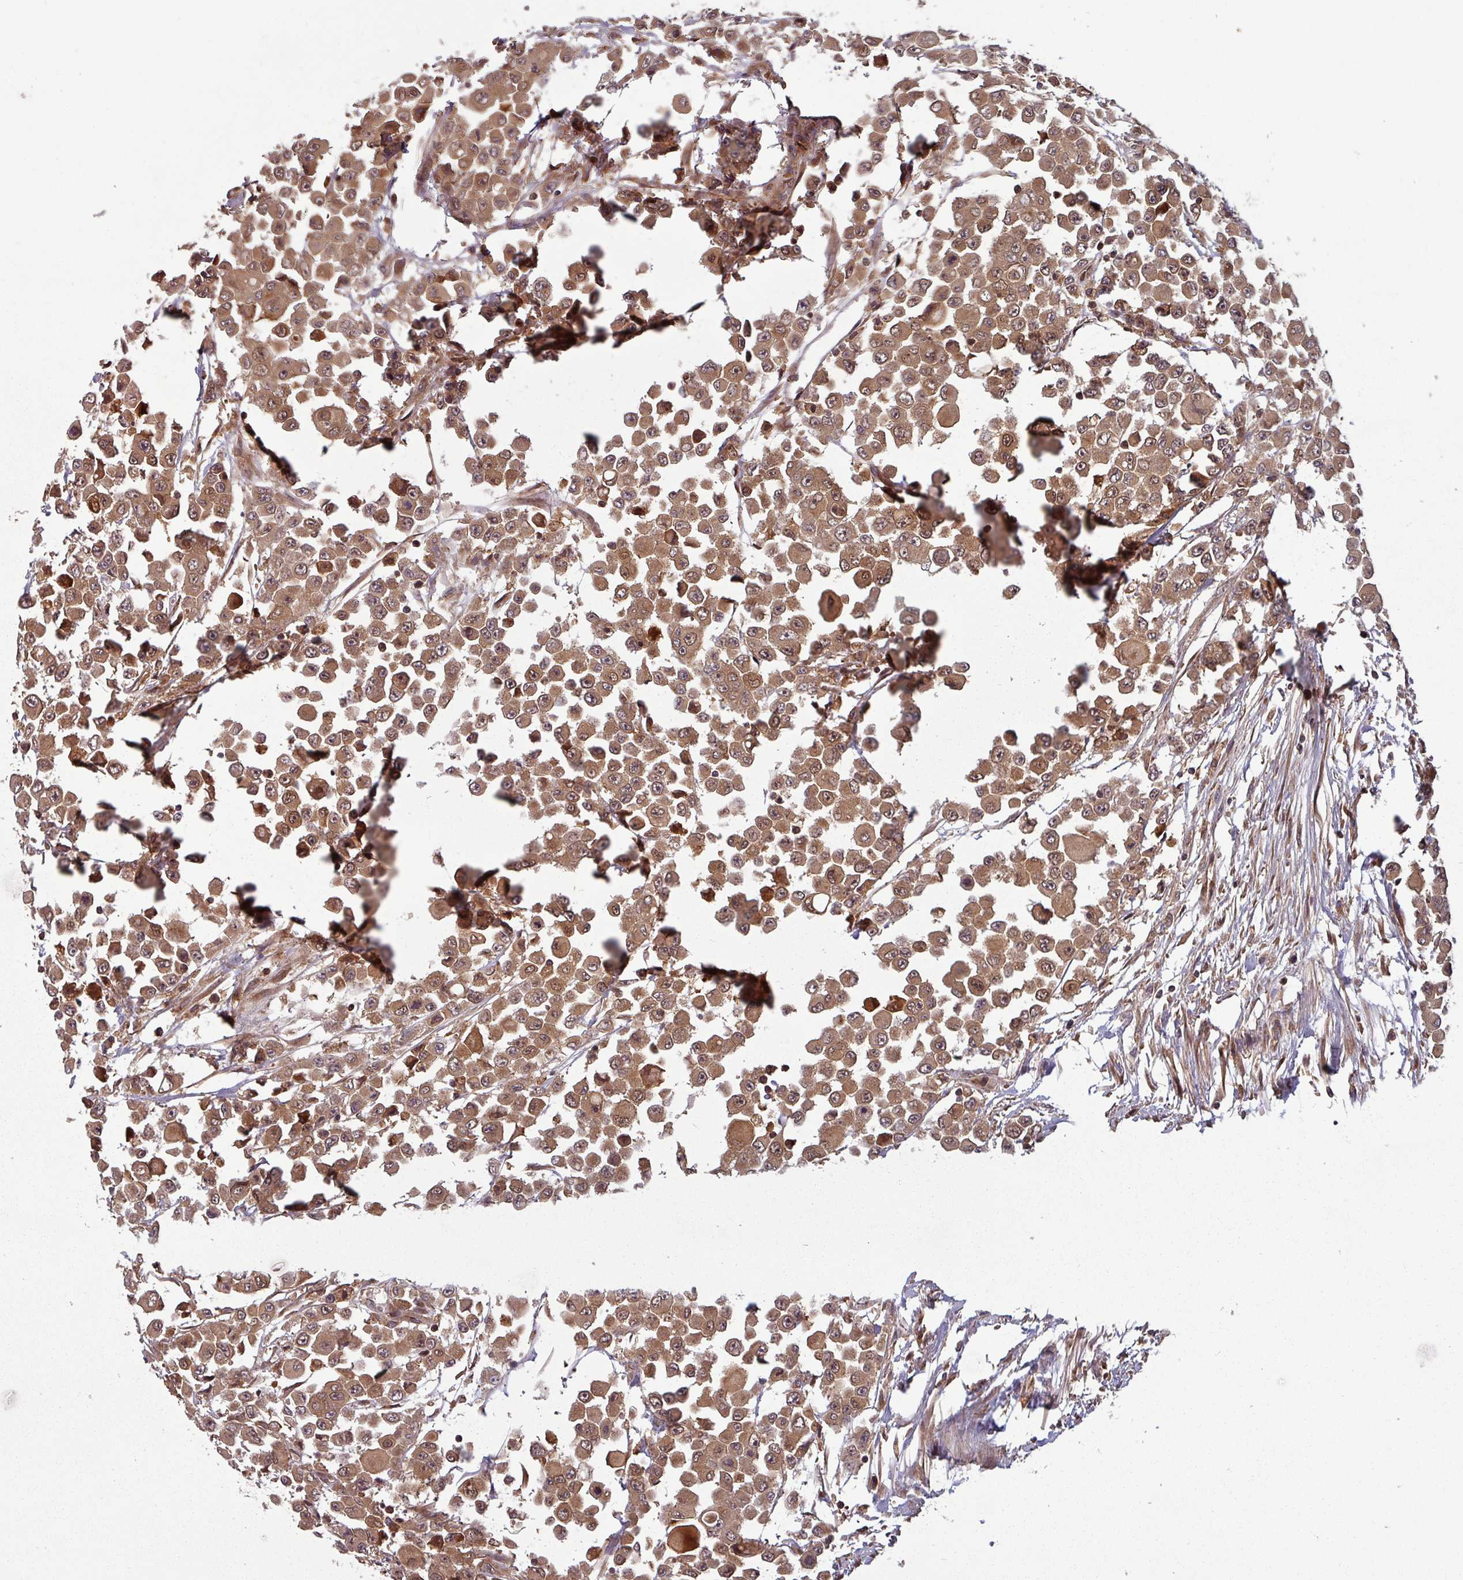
{"staining": {"intensity": "moderate", "quantity": ">75%", "location": "cytoplasmic/membranous,nuclear"}, "tissue": "colorectal cancer", "cell_type": "Tumor cells", "image_type": "cancer", "snomed": [{"axis": "morphology", "description": "Adenocarcinoma, NOS"}, {"axis": "topography", "description": "Colon"}], "caption": "This photomicrograph reveals colorectal cancer stained with immunohistochemistry to label a protein in brown. The cytoplasmic/membranous and nuclear of tumor cells show moderate positivity for the protein. Nuclei are counter-stained blue.", "gene": "GSKIP", "patient": {"sex": "male", "age": 51}}